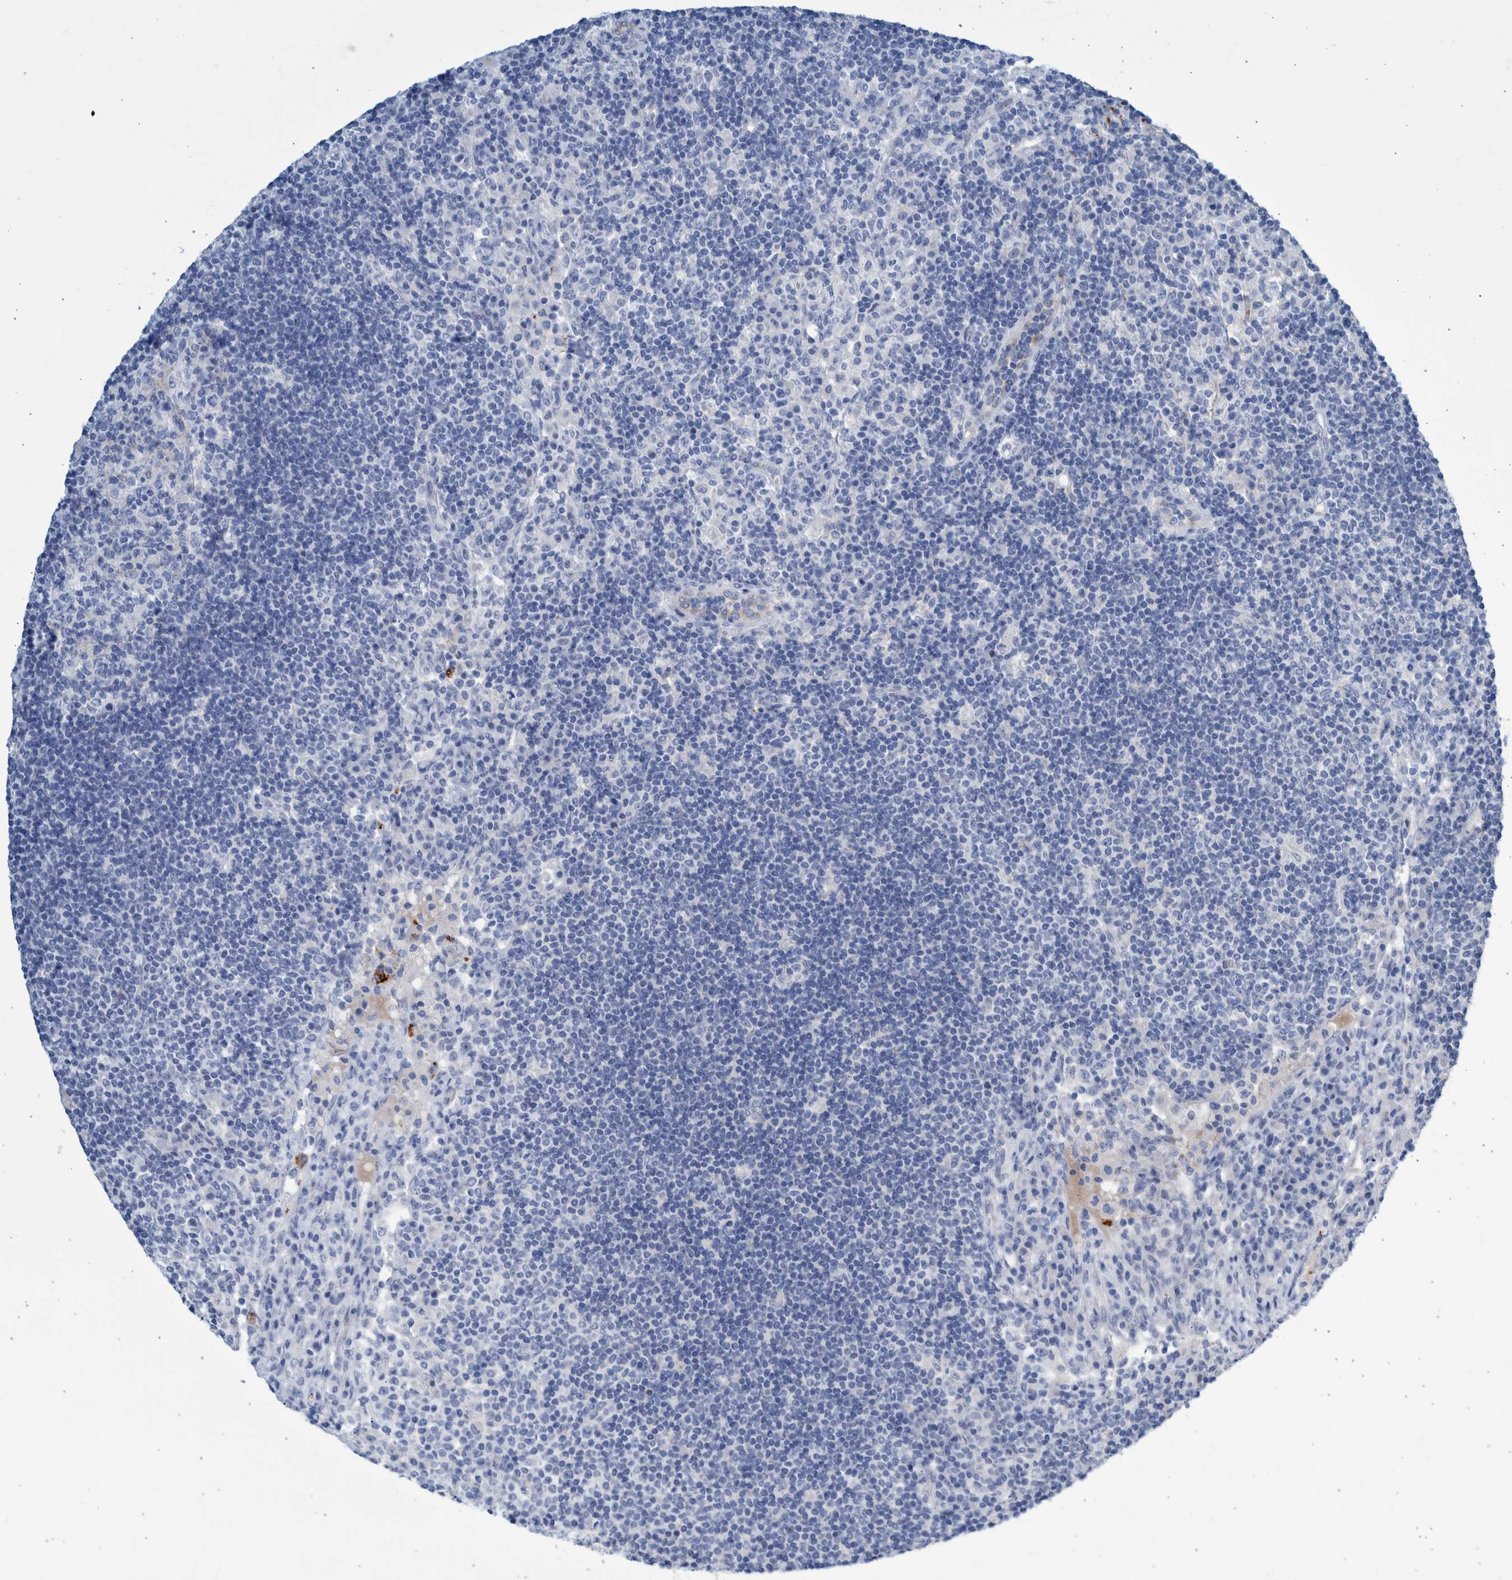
{"staining": {"intensity": "negative", "quantity": "none", "location": "none"}, "tissue": "lymph node", "cell_type": "Germinal center cells", "image_type": "normal", "snomed": [{"axis": "morphology", "description": "Normal tissue, NOS"}, {"axis": "topography", "description": "Lymph node"}], "caption": "The micrograph exhibits no significant positivity in germinal center cells of lymph node.", "gene": "SLC34A3", "patient": {"sex": "female", "age": 53}}